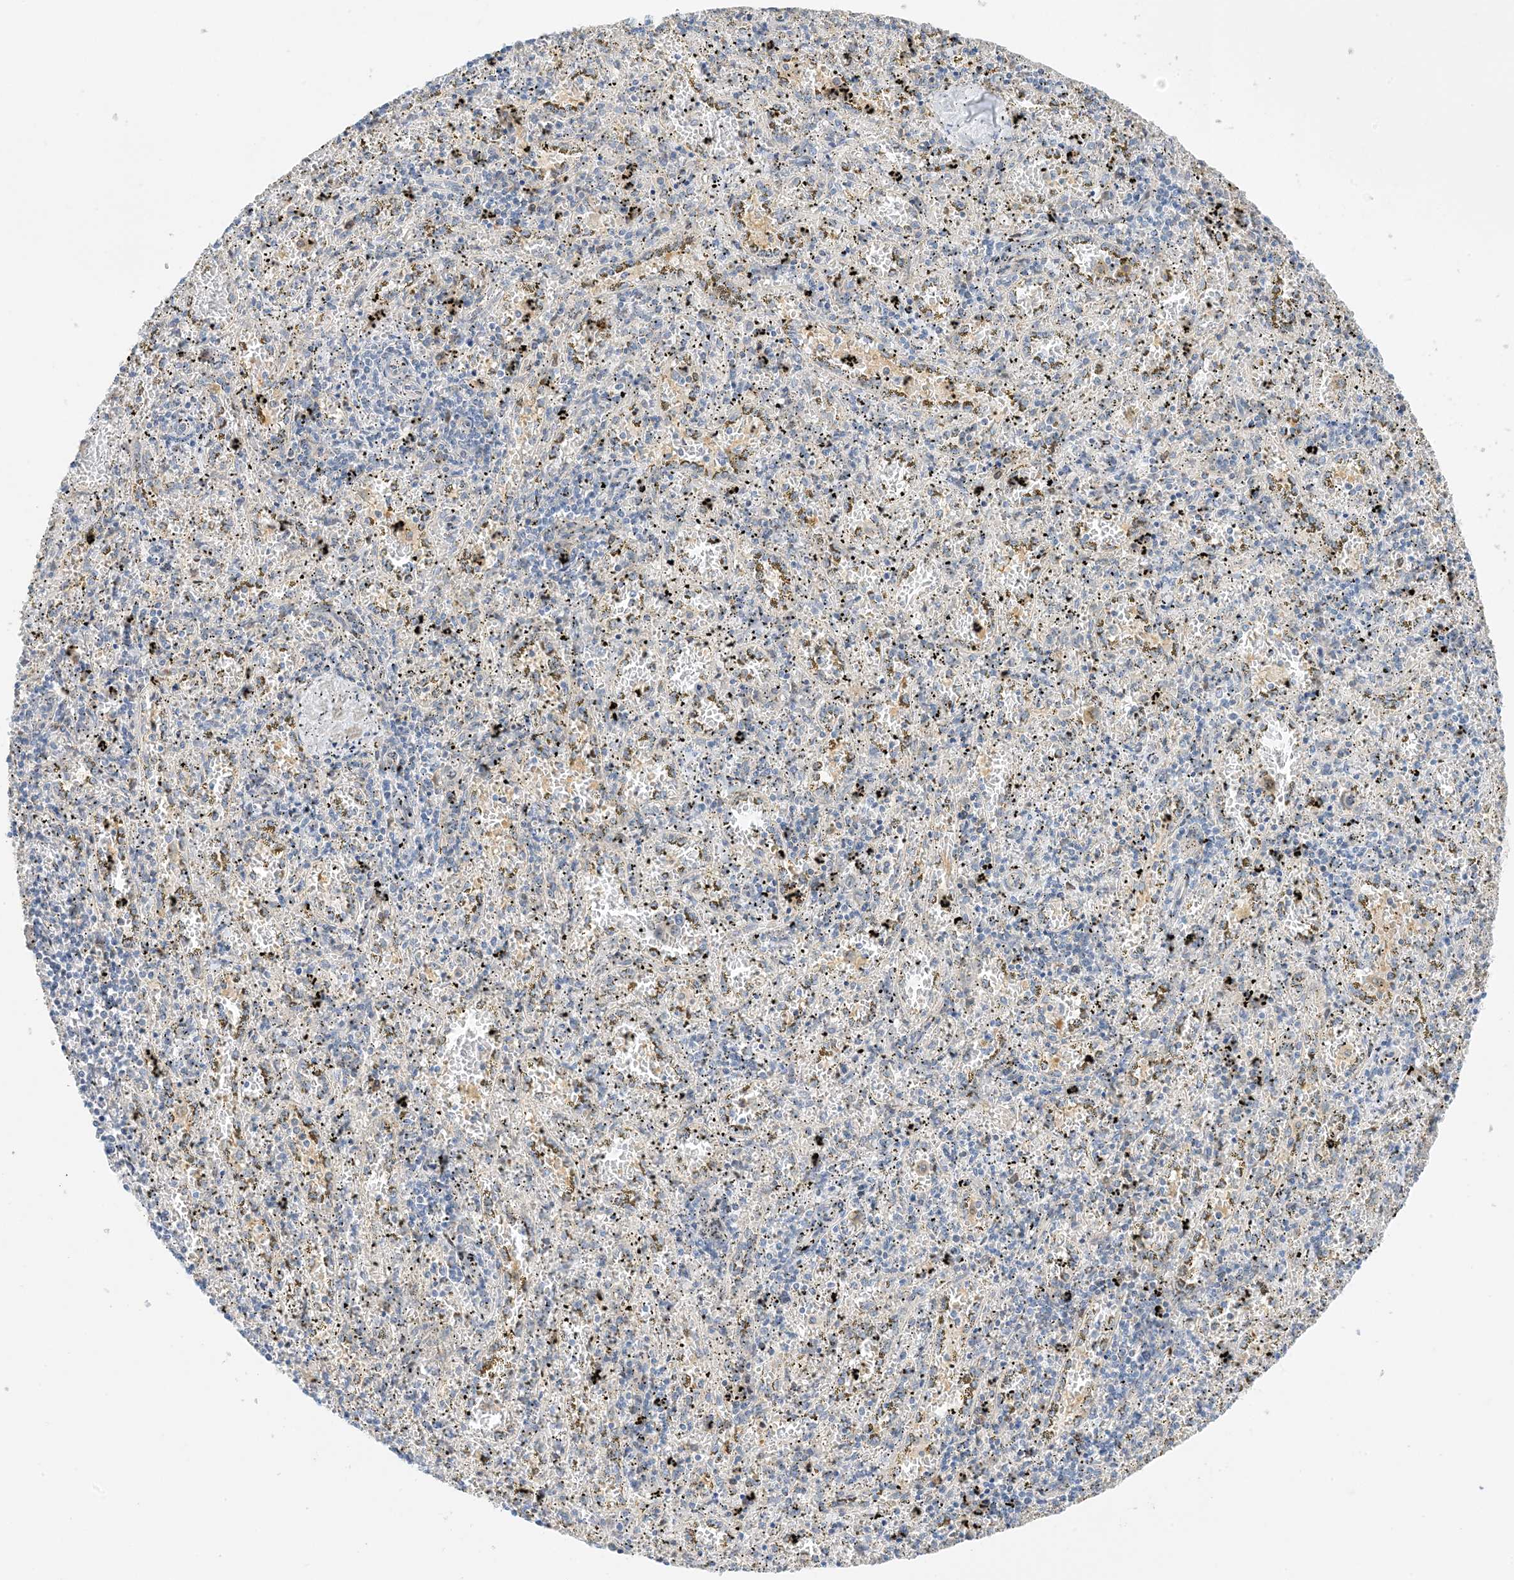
{"staining": {"intensity": "weak", "quantity": "25%-75%", "location": "cytoplasmic/membranous"}, "tissue": "spleen", "cell_type": "Cells in red pulp", "image_type": "normal", "snomed": [{"axis": "morphology", "description": "Normal tissue, NOS"}, {"axis": "topography", "description": "Spleen"}], "caption": "Weak cytoplasmic/membranous protein expression is appreciated in approximately 25%-75% of cells in red pulp in spleen. The protein of interest is stained brown, and the nuclei are stained in blue (DAB IHC with brightfield microscopy, high magnification).", "gene": "KIFBP", "patient": {"sex": "male", "age": 11}}